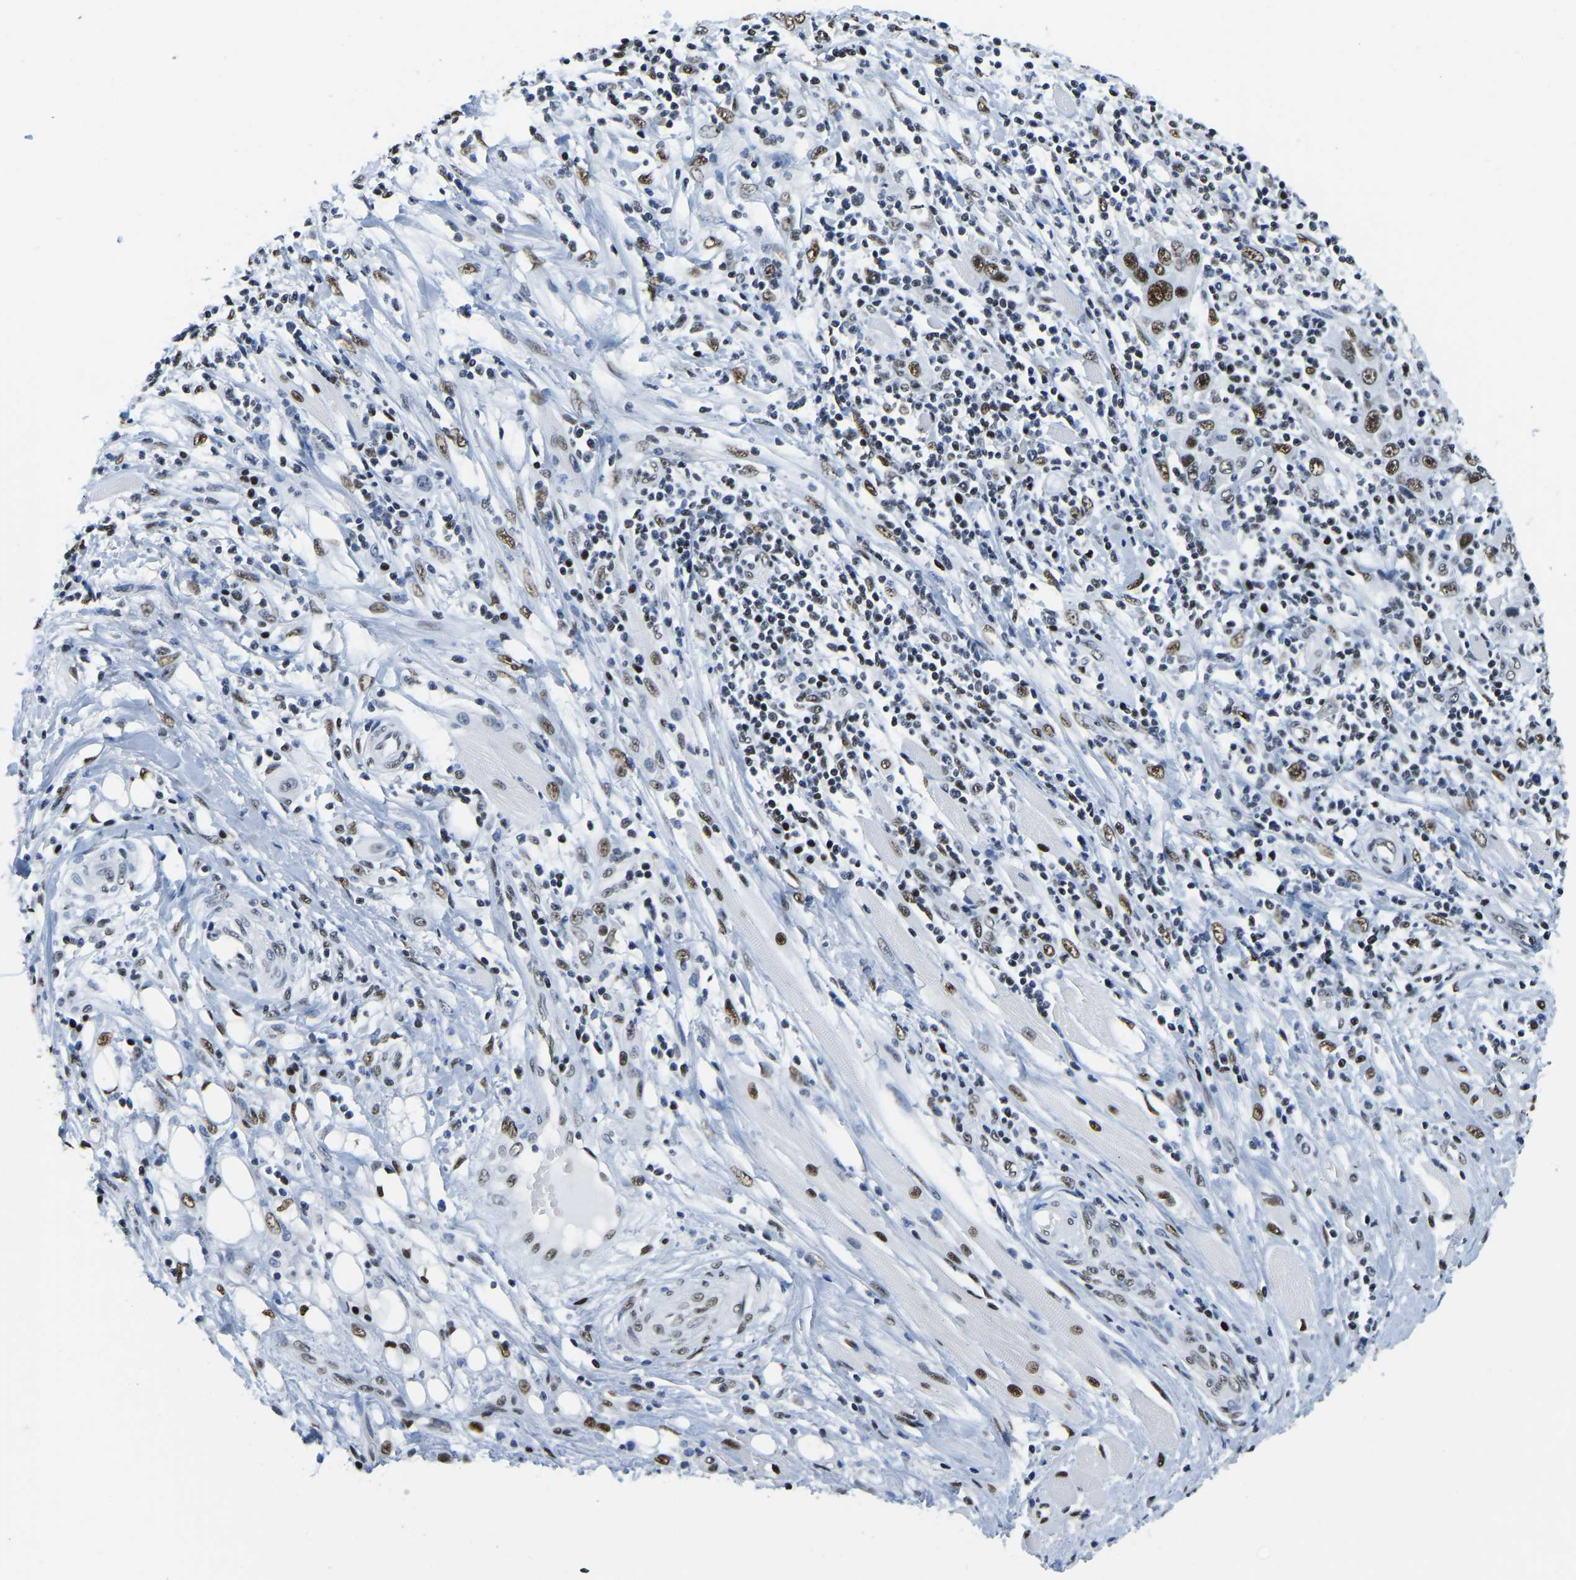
{"staining": {"intensity": "moderate", "quantity": ">75%", "location": "nuclear"}, "tissue": "skin cancer", "cell_type": "Tumor cells", "image_type": "cancer", "snomed": [{"axis": "morphology", "description": "Squamous cell carcinoma, NOS"}, {"axis": "topography", "description": "Skin"}], "caption": "Human skin cancer stained with a brown dye shows moderate nuclear positive expression in about >75% of tumor cells.", "gene": "UBA1", "patient": {"sex": "female", "age": 88}}